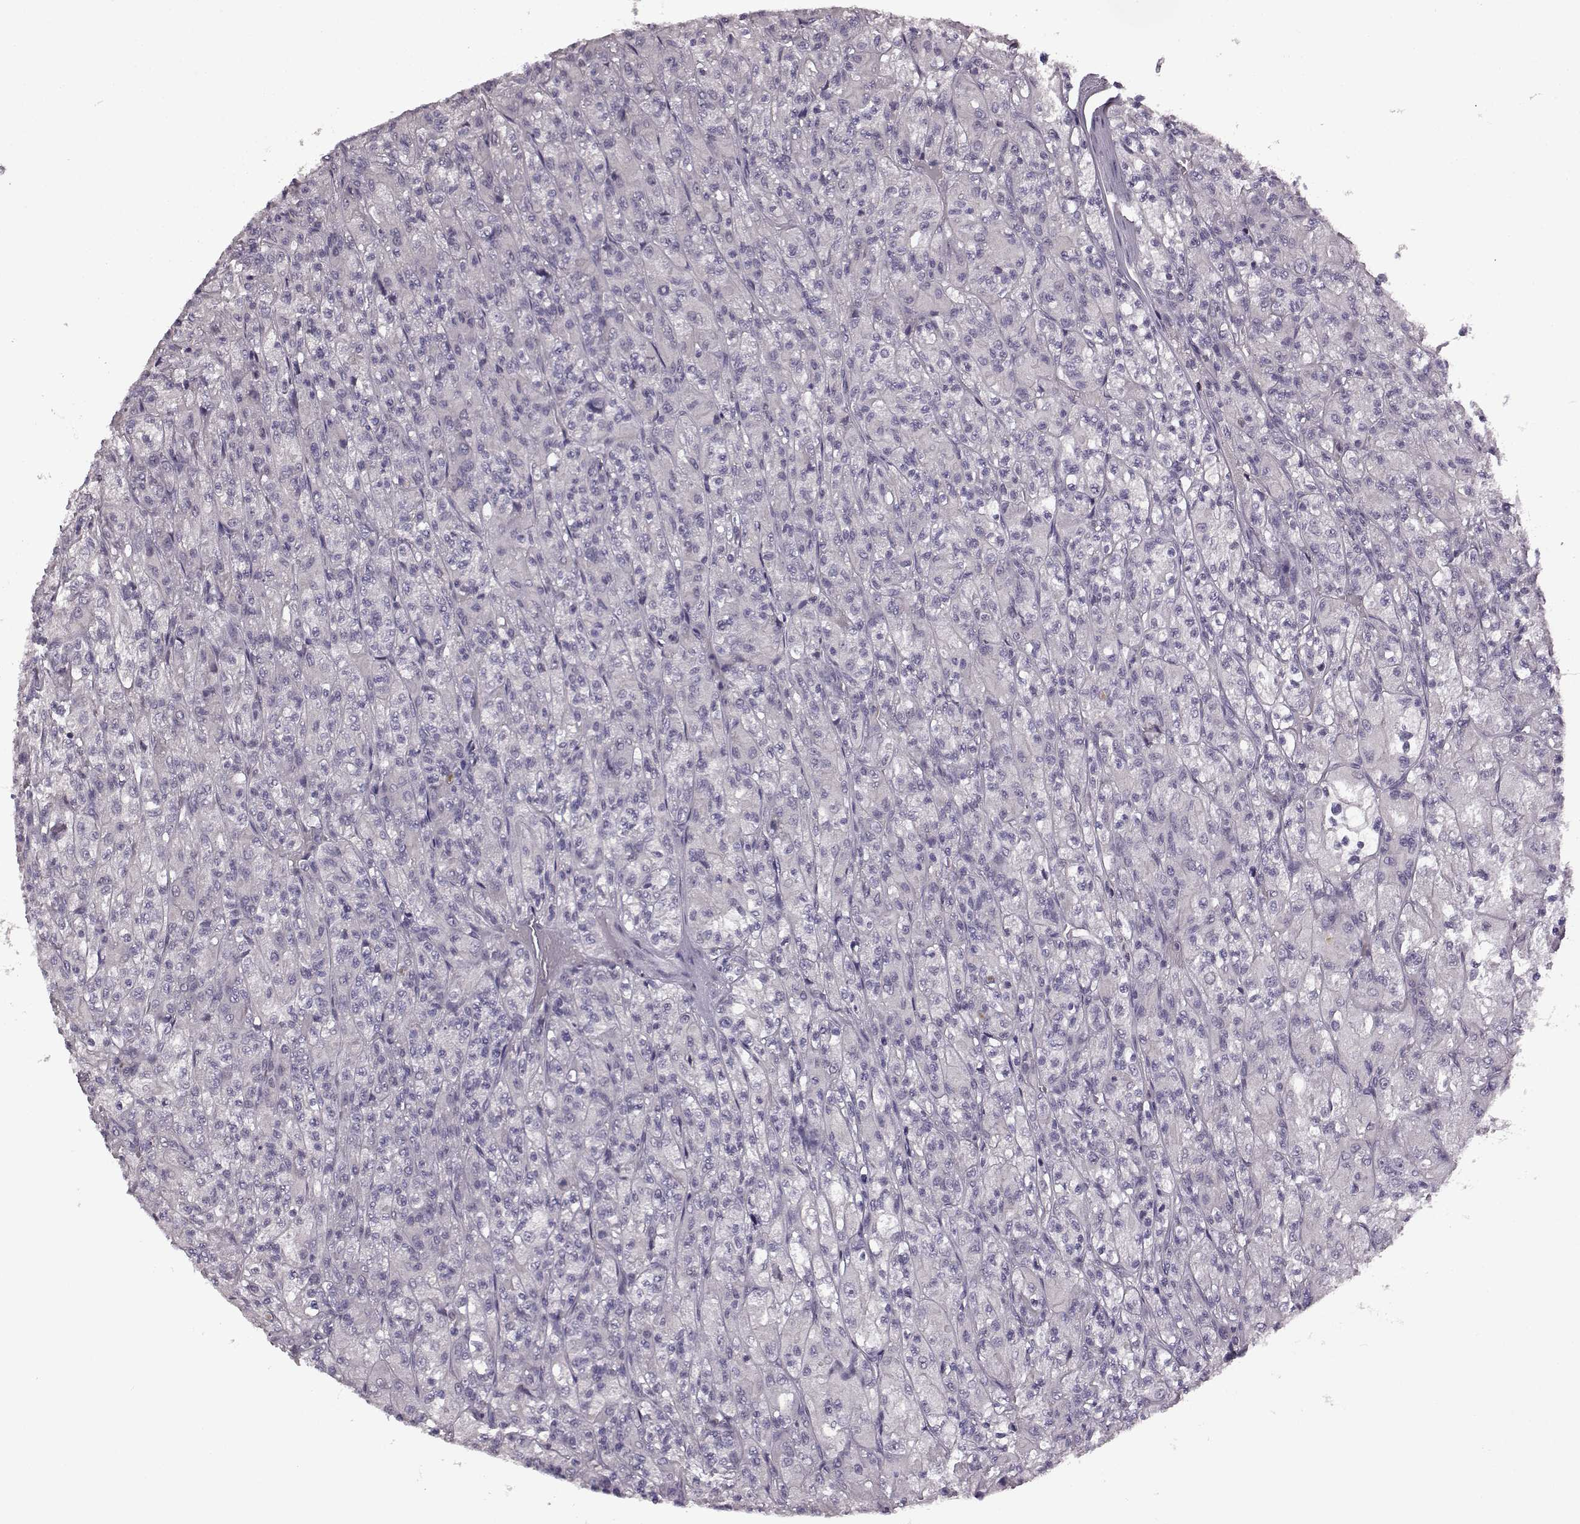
{"staining": {"intensity": "negative", "quantity": "none", "location": "none"}, "tissue": "renal cancer", "cell_type": "Tumor cells", "image_type": "cancer", "snomed": [{"axis": "morphology", "description": "Adenocarcinoma, NOS"}, {"axis": "topography", "description": "Kidney"}], "caption": "Image shows no protein expression in tumor cells of renal cancer (adenocarcinoma) tissue. (DAB IHC visualized using brightfield microscopy, high magnification).", "gene": "CNGA3", "patient": {"sex": "female", "age": 70}}